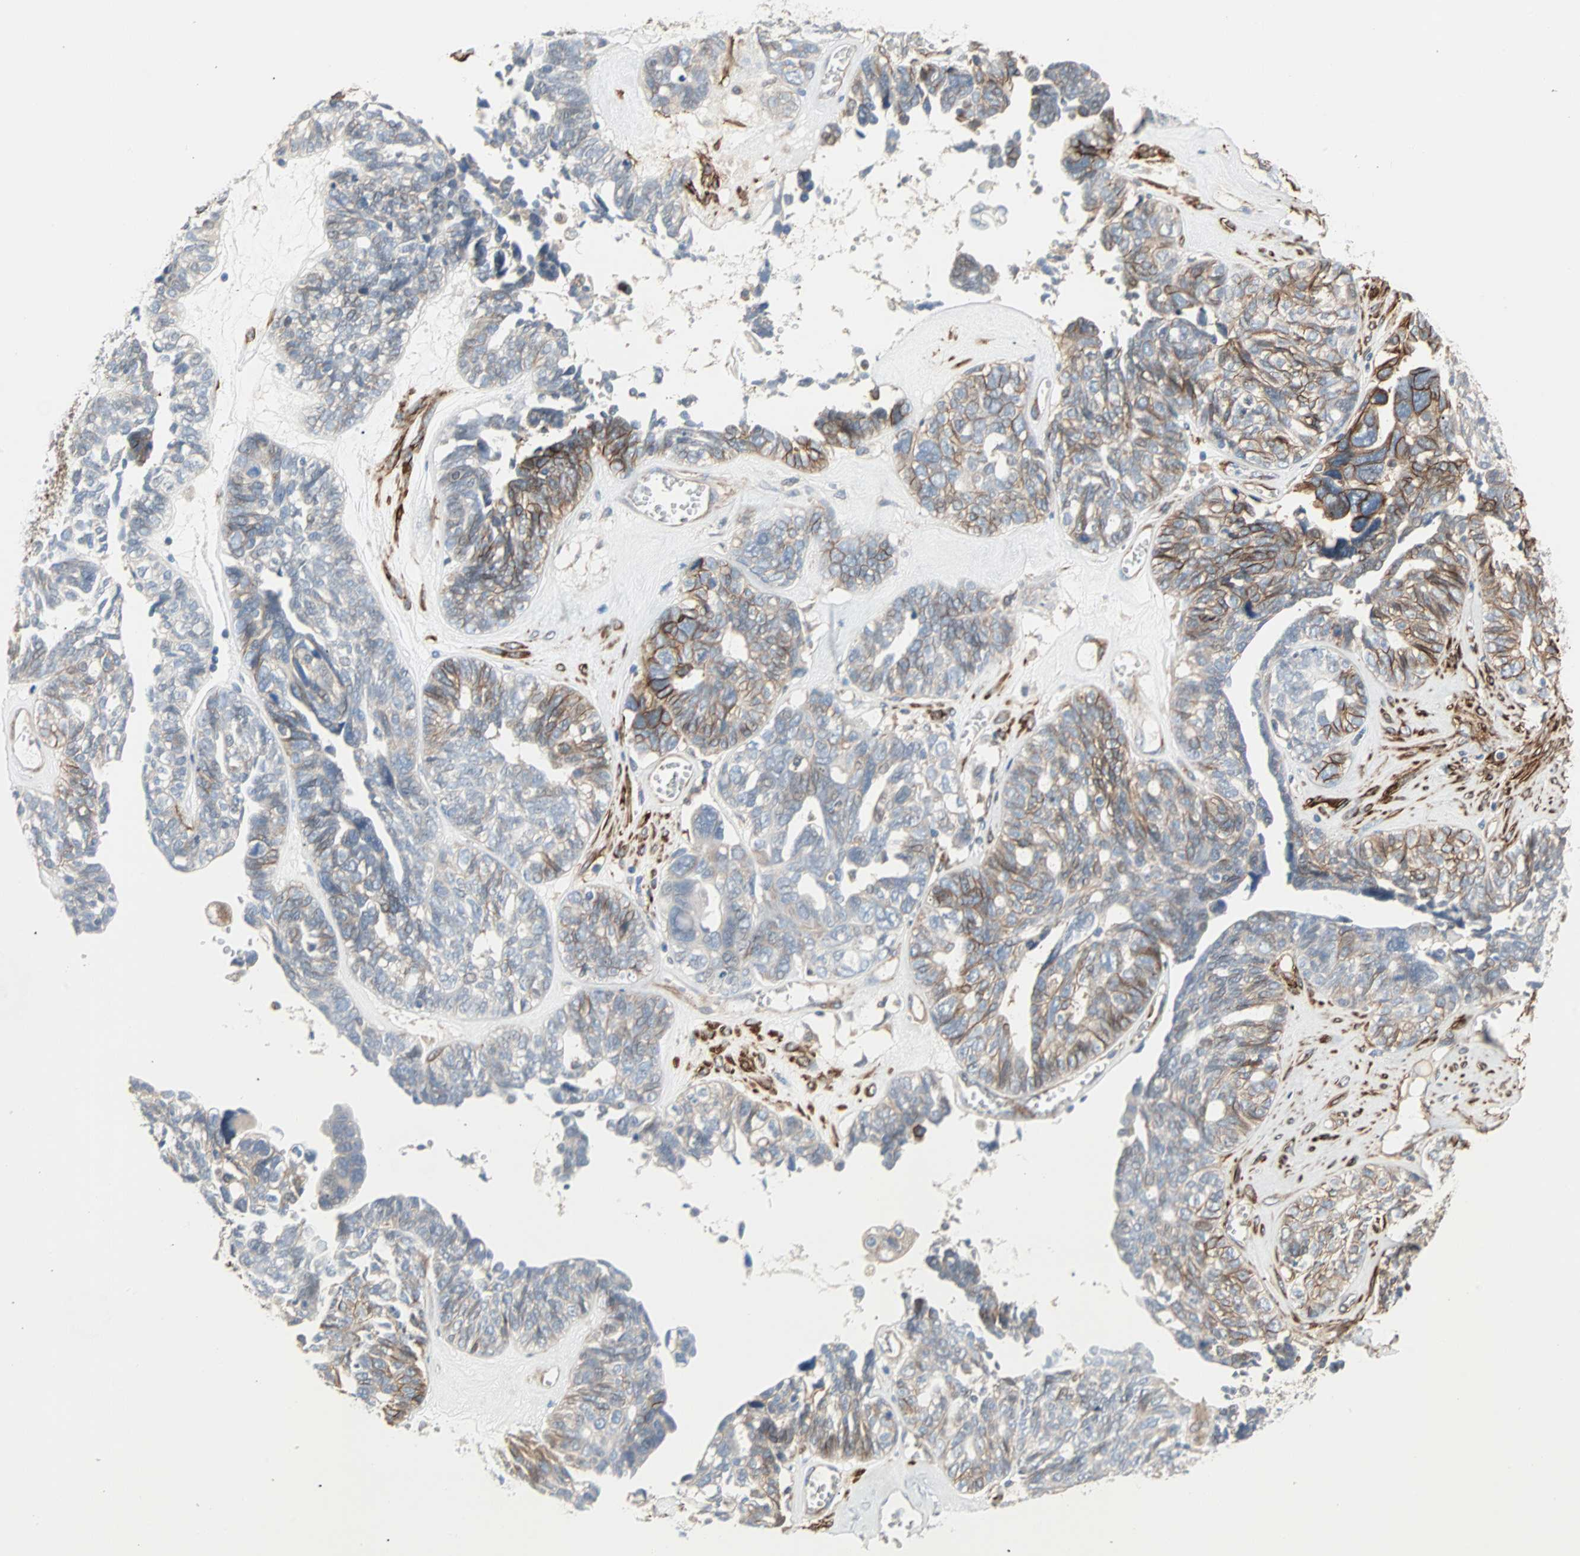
{"staining": {"intensity": "strong", "quantity": "<25%", "location": "cytoplasmic/membranous"}, "tissue": "ovarian cancer", "cell_type": "Tumor cells", "image_type": "cancer", "snomed": [{"axis": "morphology", "description": "Cystadenocarcinoma, serous, NOS"}, {"axis": "topography", "description": "Ovary"}], "caption": "A medium amount of strong cytoplasmic/membranous expression is appreciated in about <25% of tumor cells in serous cystadenocarcinoma (ovarian) tissue.", "gene": "EPB41L2", "patient": {"sex": "female", "age": 79}}